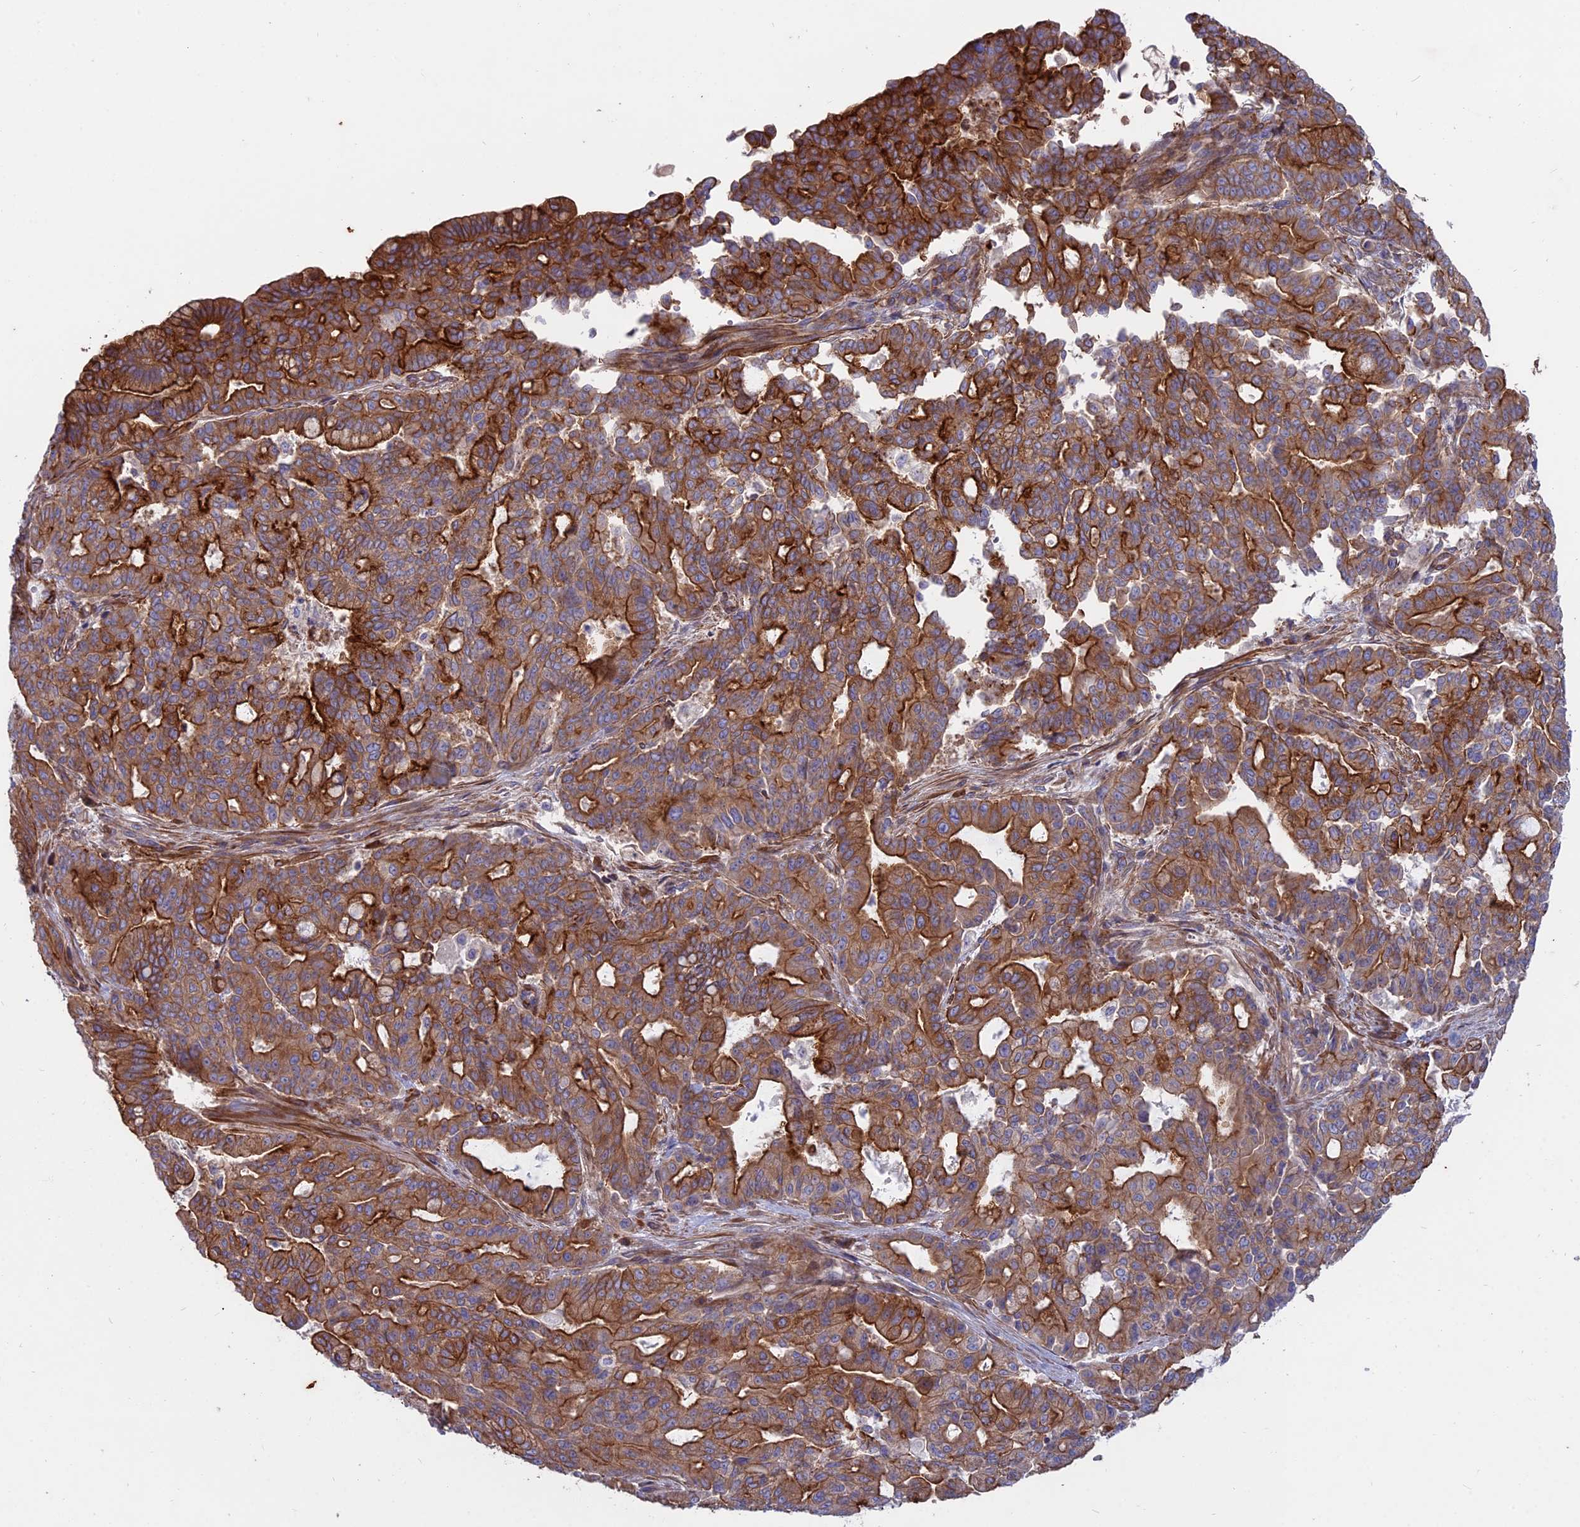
{"staining": {"intensity": "strong", "quantity": ">75%", "location": "cytoplasmic/membranous"}, "tissue": "pancreatic cancer", "cell_type": "Tumor cells", "image_type": "cancer", "snomed": [{"axis": "morphology", "description": "Adenocarcinoma, NOS"}, {"axis": "topography", "description": "Pancreas"}], "caption": "Strong cytoplasmic/membranous expression for a protein is present in approximately >75% of tumor cells of adenocarcinoma (pancreatic) using immunohistochemistry.", "gene": "MYO5B", "patient": {"sex": "male", "age": 63}}